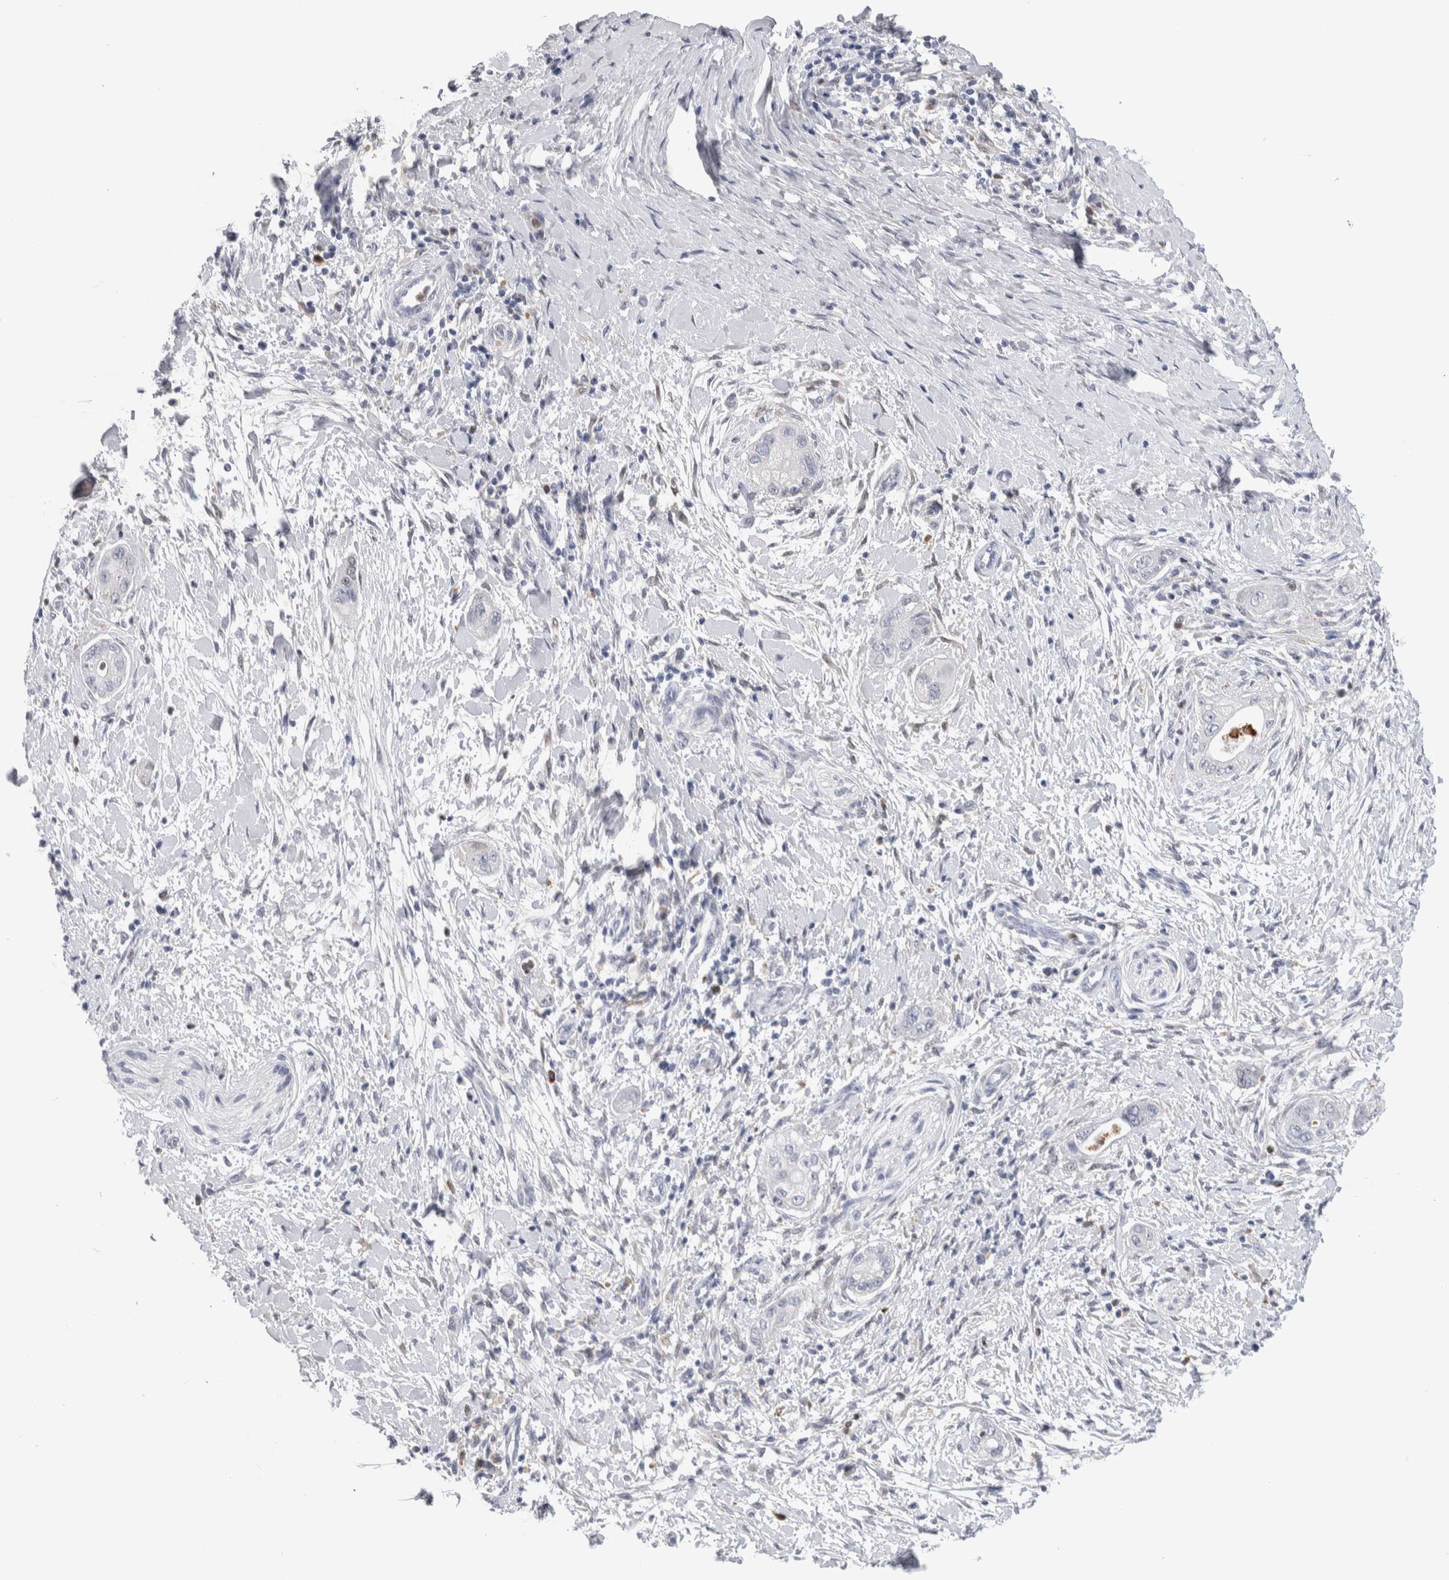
{"staining": {"intensity": "negative", "quantity": "none", "location": "none"}, "tissue": "pancreatic cancer", "cell_type": "Tumor cells", "image_type": "cancer", "snomed": [{"axis": "morphology", "description": "Adenocarcinoma, NOS"}, {"axis": "topography", "description": "Pancreas"}], "caption": "Immunohistochemistry histopathology image of neoplastic tissue: pancreatic cancer (adenocarcinoma) stained with DAB shows no significant protein positivity in tumor cells. Nuclei are stained in blue.", "gene": "LURAP1L", "patient": {"sex": "male", "age": 58}}